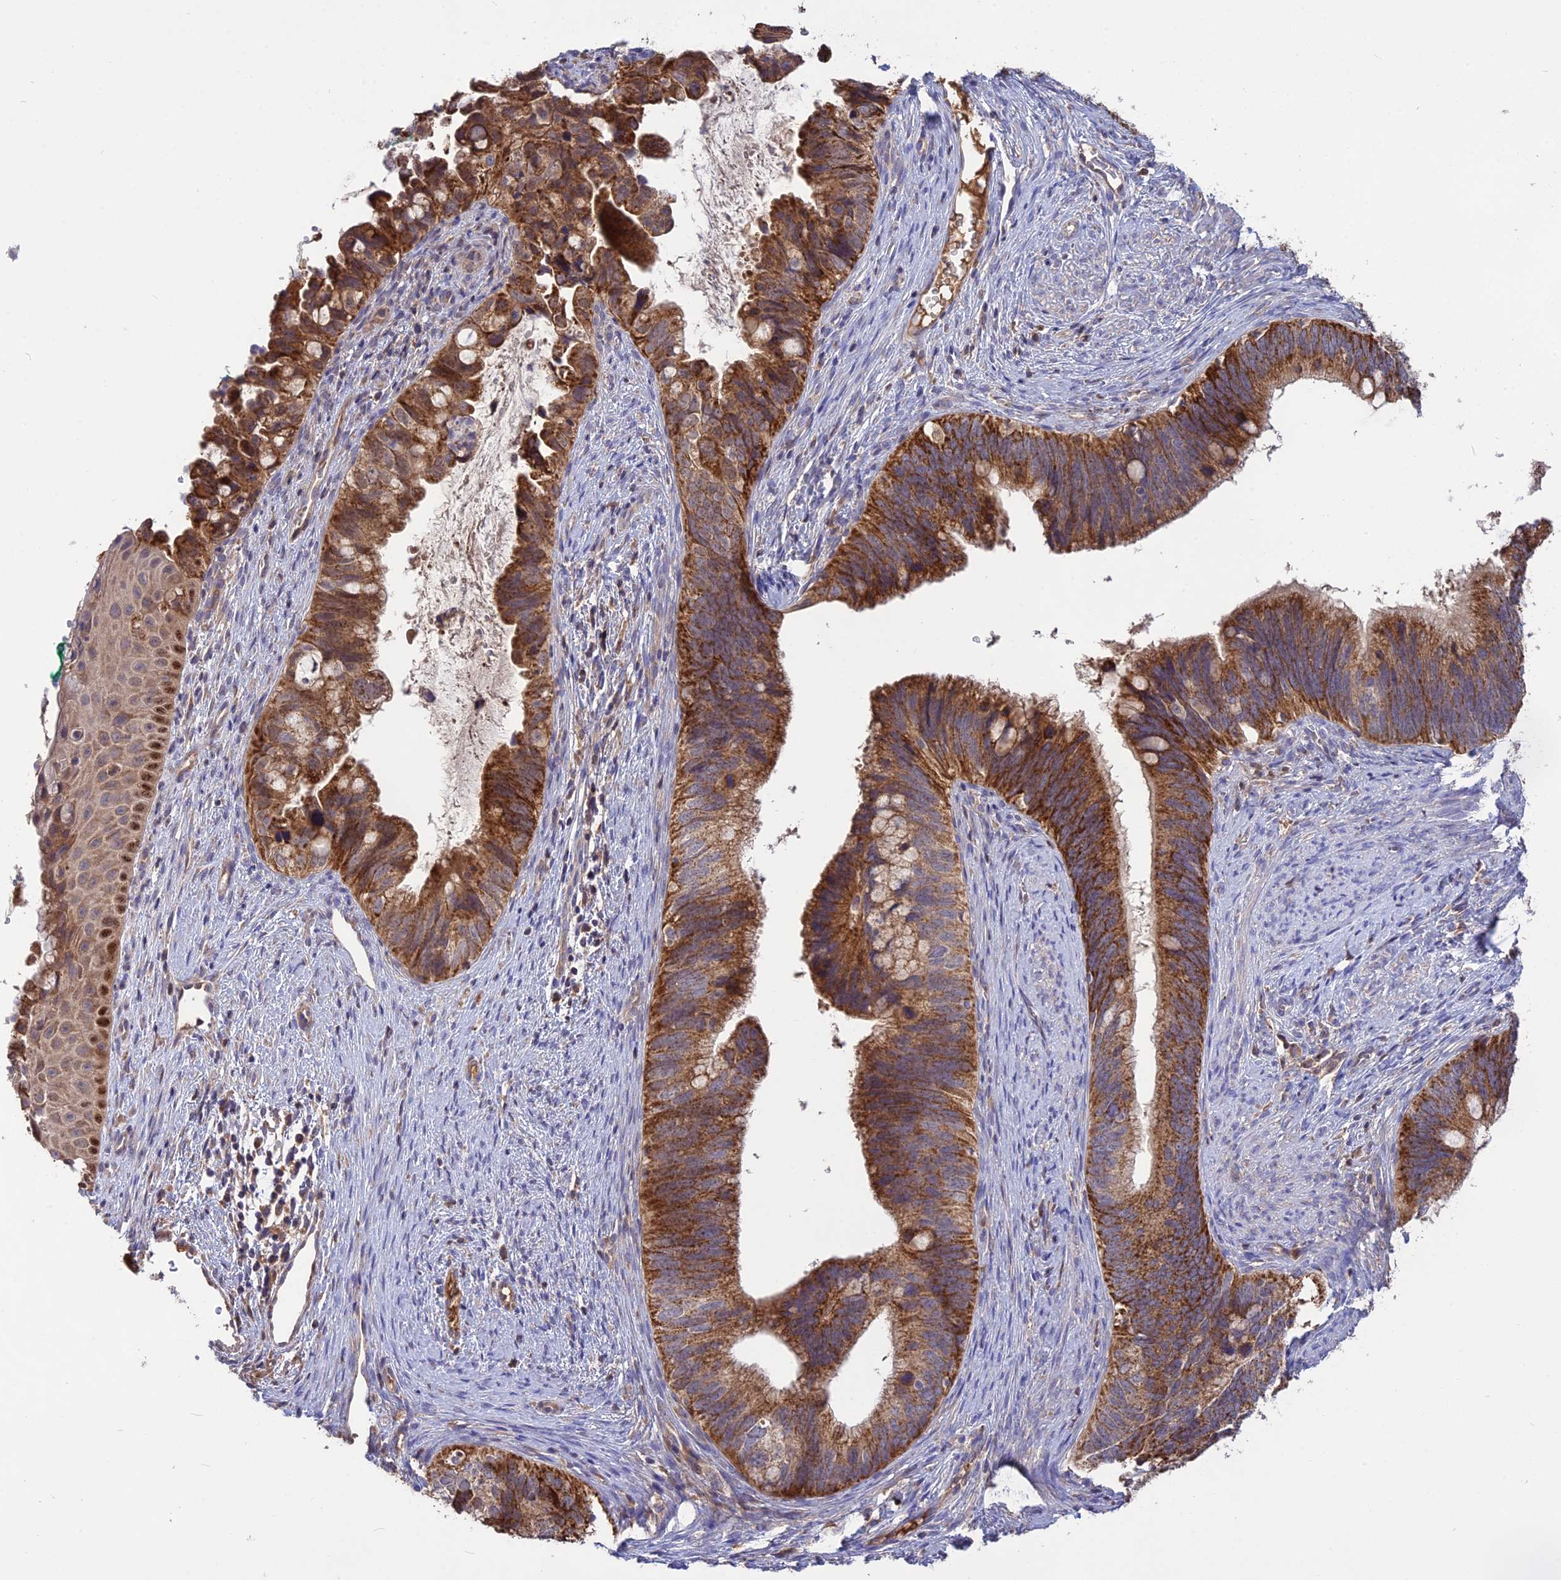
{"staining": {"intensity": "strong", "quantity": ">75%", "location": "cytoplasmic/membranous"}, "tissue": "cervical cancer", "cell_type": "Tumor cells", "image_type": "cancer", "snomed": [{"axis": "morphology", "description": "Adenocarcinoma, NOS"}, {"axis": "topography", "description": "Cervix"}], "caption": "The photomicrograph reveals staining of adenocarcinoma (cervical), revealing strong cytoplasmic/membranous protein expression (brown color) within tumor cells. (Brightfield microscopy of DAB IHC at high magnification).", "gene": "NUDT8", "patient": {"sex": "female", "age": 42}}